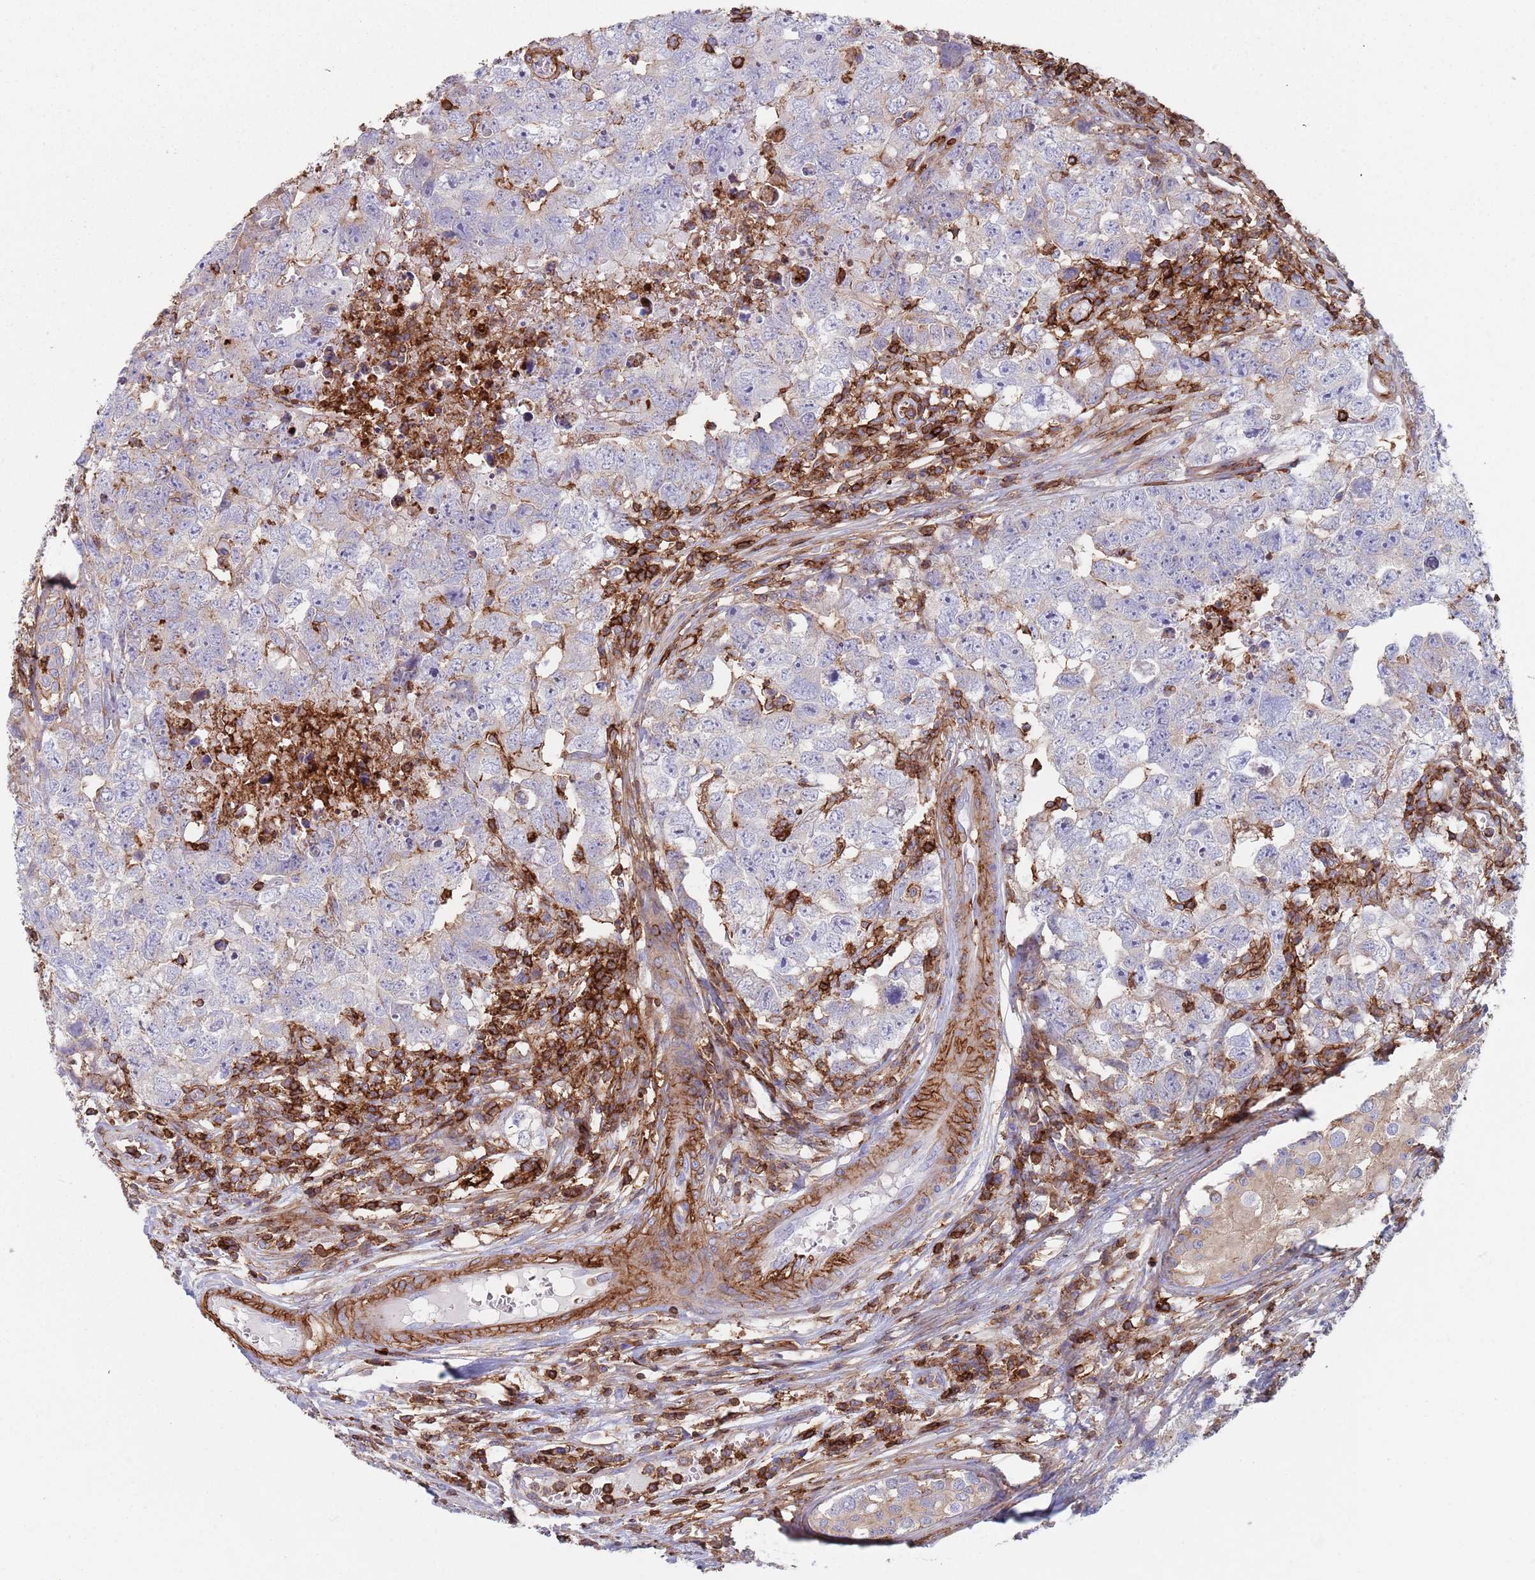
{"staining": {"intensity": "negative", "quantity": "none", "location": "none"}, "tissue": "testis cancer", "cell_type": "Tumor cells", "image_type": "cancer", "snomed": [{"axis": "morphology", "description": "Carcinoma, Embryonal, NOS"}, {"axis": "topography", "description": "Testis"}], "caption": "This is an immunohistochemistry (IHC) photomicrograph of human testis cancer (embryonal carcinoma). There is no expression in tumor cells.", "gene": "RNF144A", "patient": {"sex": "male", "age": 22}}